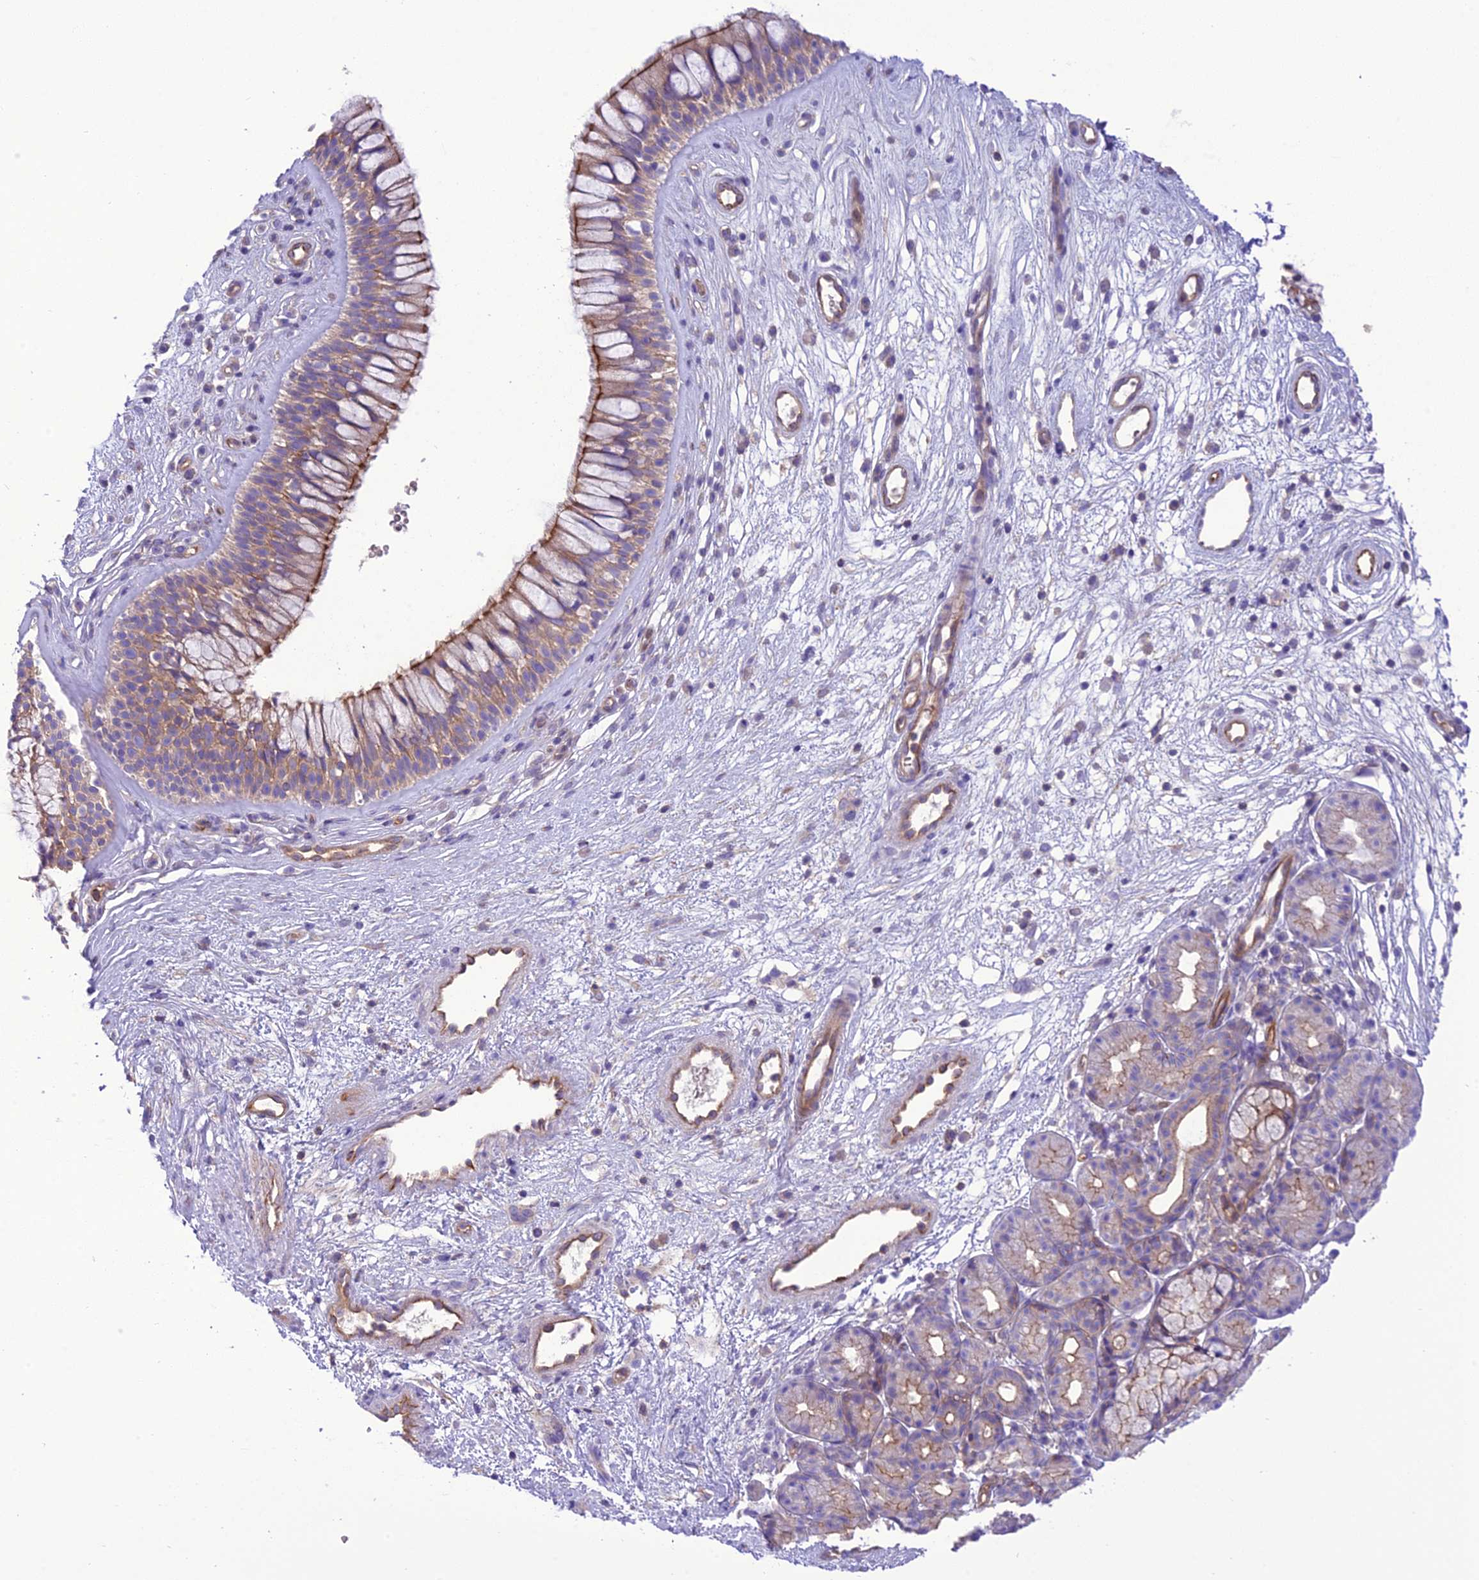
{"staining": {"intensity": "moderate", "quantity": "25%-75%", "location": "cytoplasmic/membranous"}, "tissue": "nasopharynx", "cell_type": "Respiratory epithelial cells", "image_type": "normal", "snomed": [{"axis": "morphology", "description": "Normal tissue, NOS"}, {"axis": "topography", "description": "Nasopharynx"}], "caption": "A brown stain highlights moderate cytoplasmic/membranous positivity of a protein in respiratory epithelial cells of benign human nasopharynx.", "gene": "PPFIA3", "patient": {"sex": "male", "age": 32}}